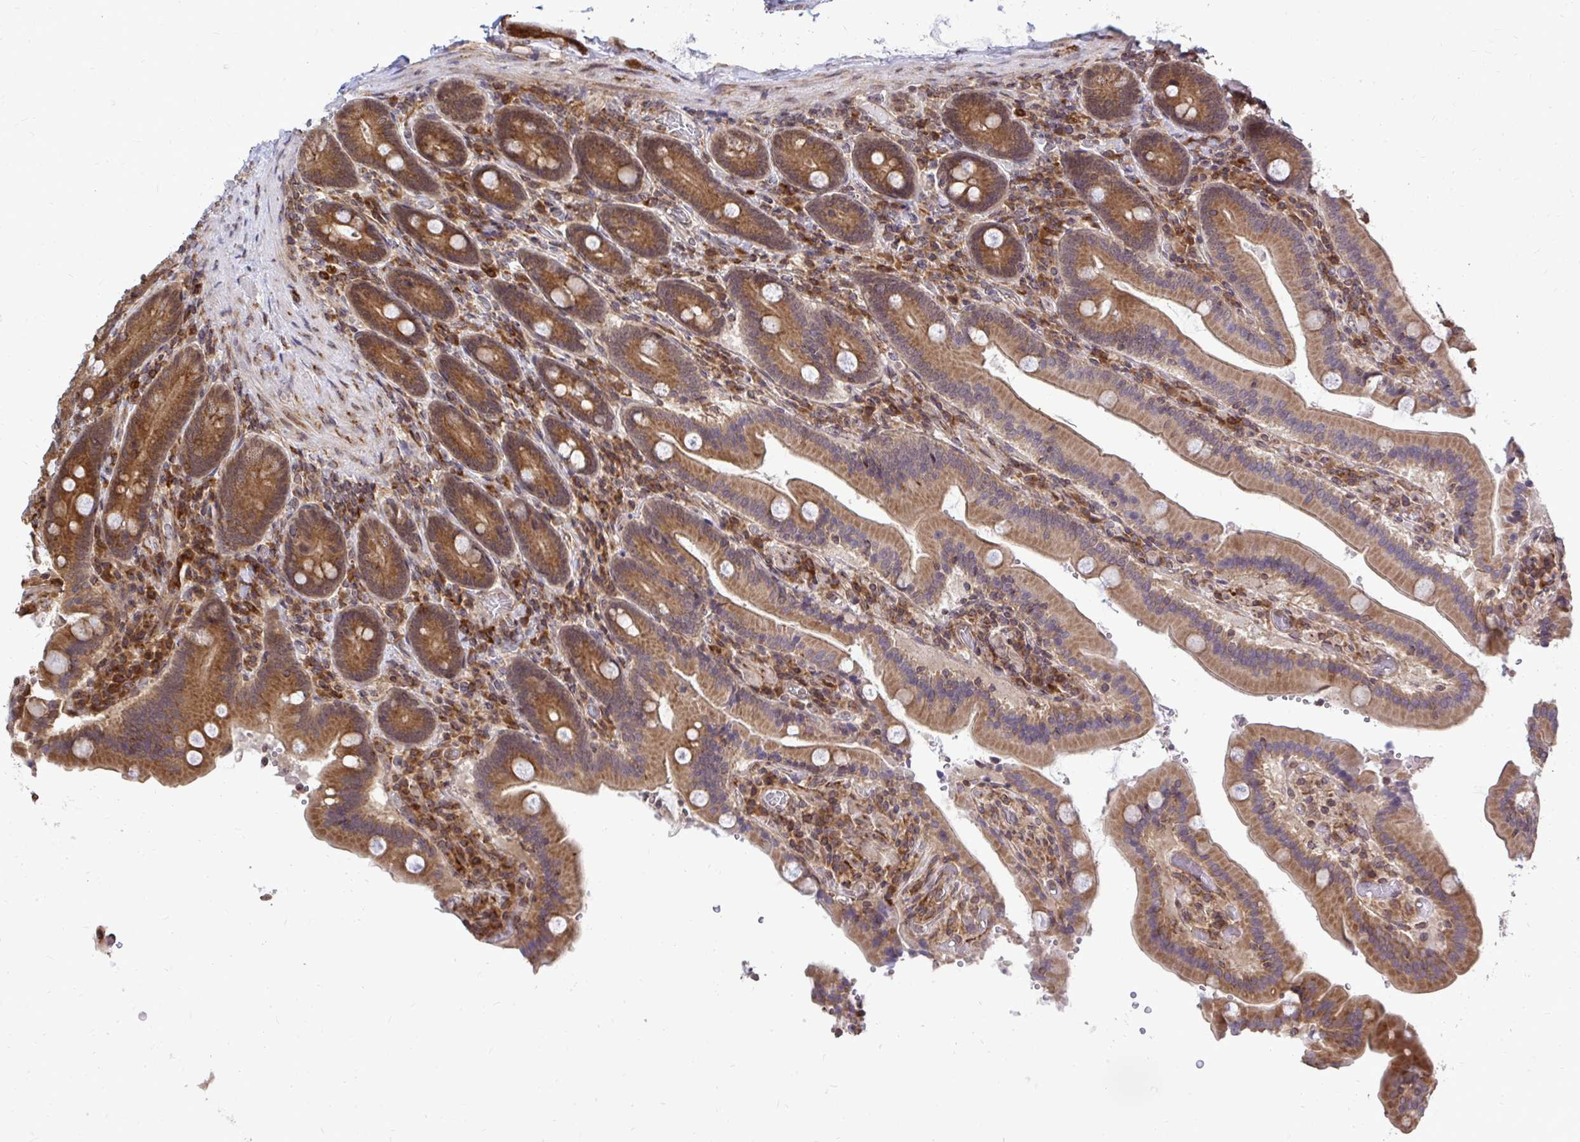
{"staining": {"intensity": "moderate", "quantity": ">75%", "location": "cytoplasmic/membranous"}, "tissue": "duodenum", "cell_type": "Glandular cells", "image_type": "normal", "snomed": [{"axis": "morphology", "description": "Normal tissue, NOS"}, {"axis": "topography", "description": "Duodenum"}], "caption": "DAB immunohistochemical staining of normal duodenum demonstrates moderate cytoplasmic/membranous protein staining in approximately >75% of glandular cells. The protein of interest is shown in brown color, while the nuclei are stained blue.", "gene": "FMR1", "patient": {"sex": "female", "age": 62}}